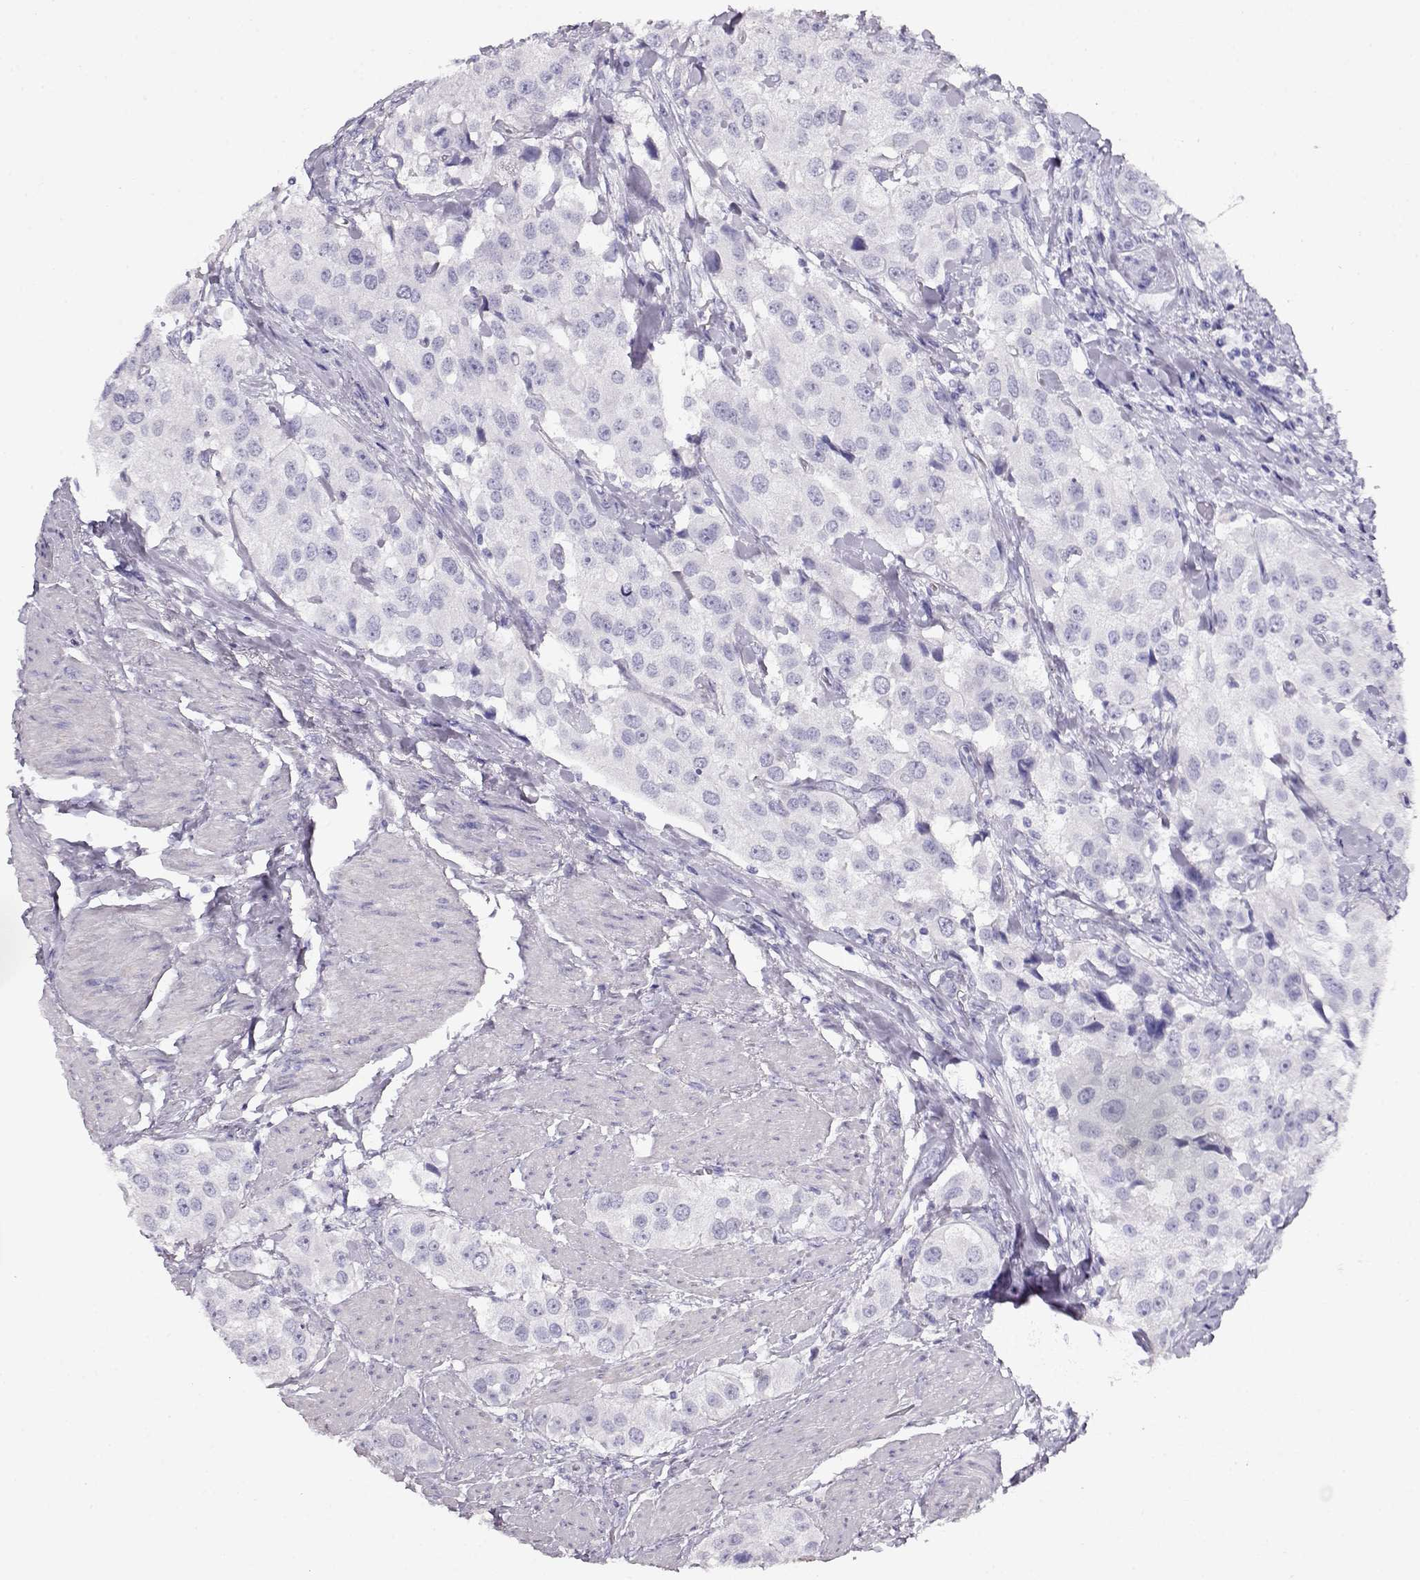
{"staining": {"intensity": "negative", "quantity": "none", "location": "none"}, "tissue": "urothelial cancer", "cell_type": "Tumor cells", "image_type": "cancer", "snomed": [{"axis": "morphology", "description": "Urothelial carcinoma, High grade"}, {"axis": "topography", "description": "Urinary bladder"}], "caption": "Tumor cells are negative for protein expression in human urothelial carcinoma (high-grade).", "gene": "ACTN2", "patient": {"sex": "female", "age": 64}}